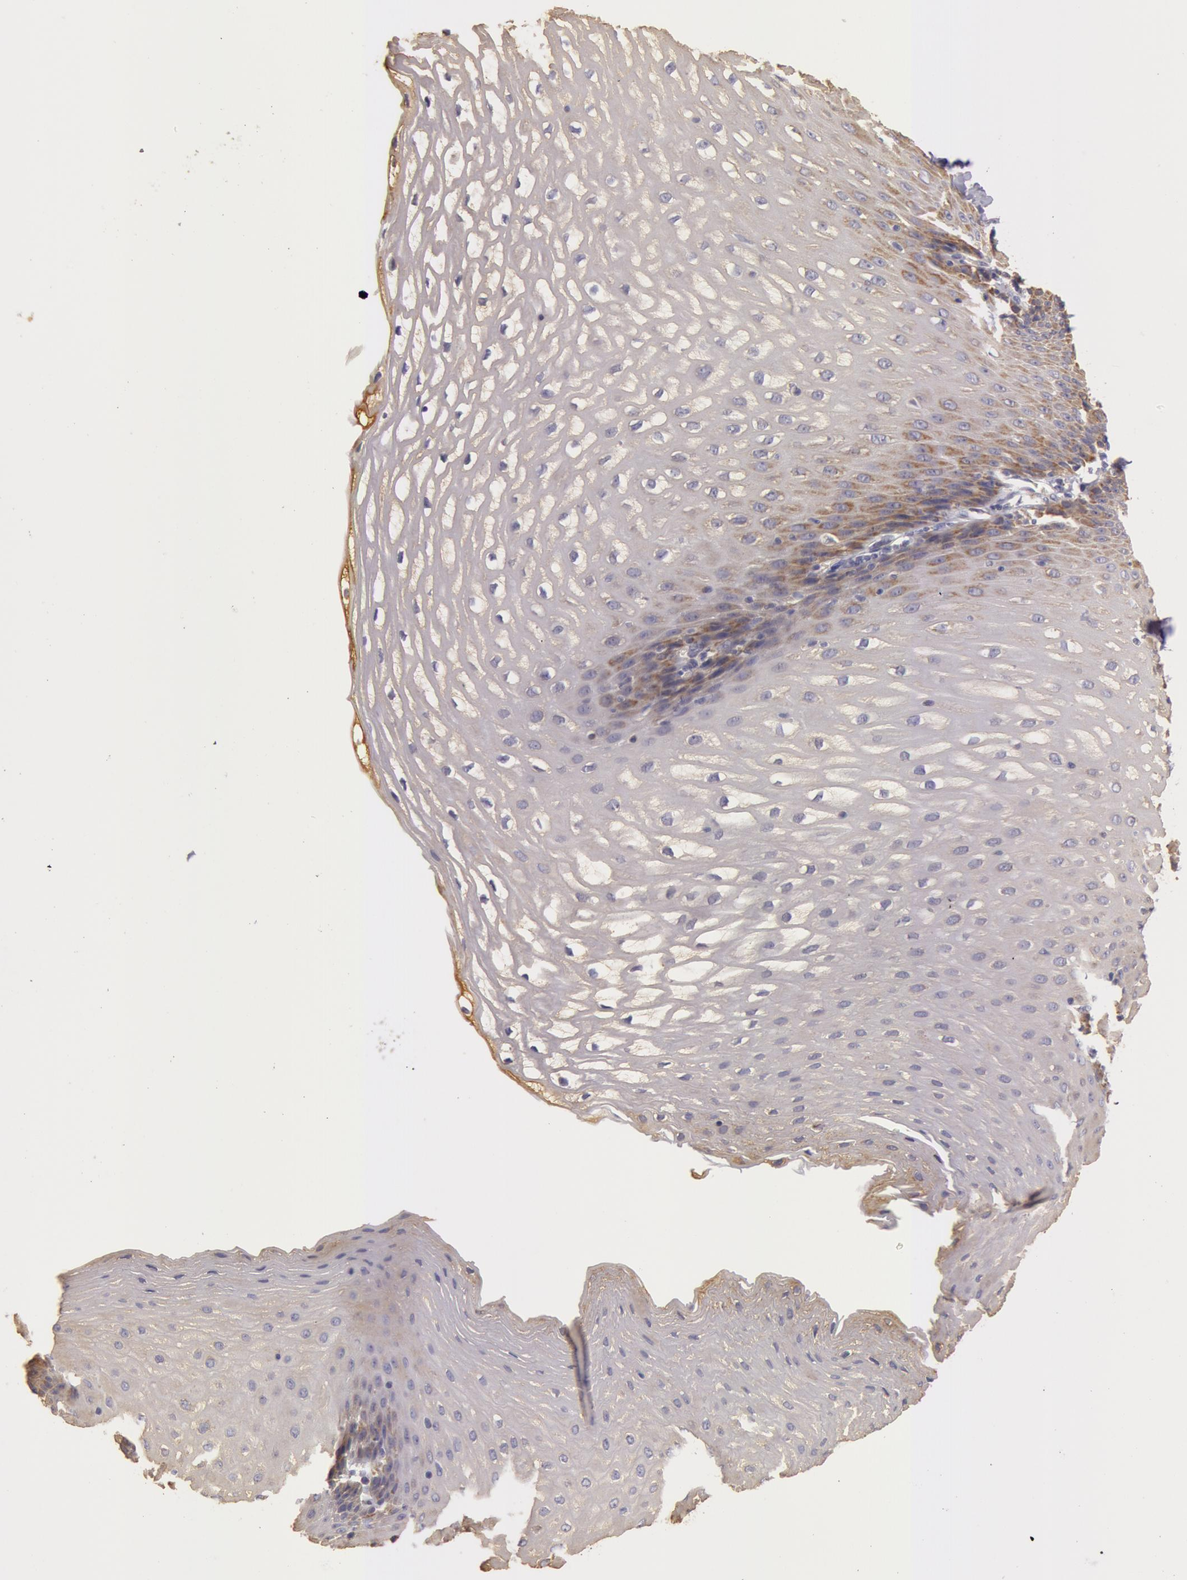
{"staining": {"intensity": "weak", "quantity": "25%-75%", "location": "cytoplasmic/membranous"}, "tissue": "esophagus", "cell_type": "Squamous epithelial cells", "image_type": "normal", "snomed": [{"axis": "morphology", "description": "Normal tissue, NOS"}, {"axis": "topography", "description": "Esophagus"}], "caption": "Weak cytoplasmic/membranous expression is identified in about 25%-75% of squamous epithelial cells in unremarkable esophagus.", "gene": "KRT18", "patient": {"sex": "female", "age": 61}}